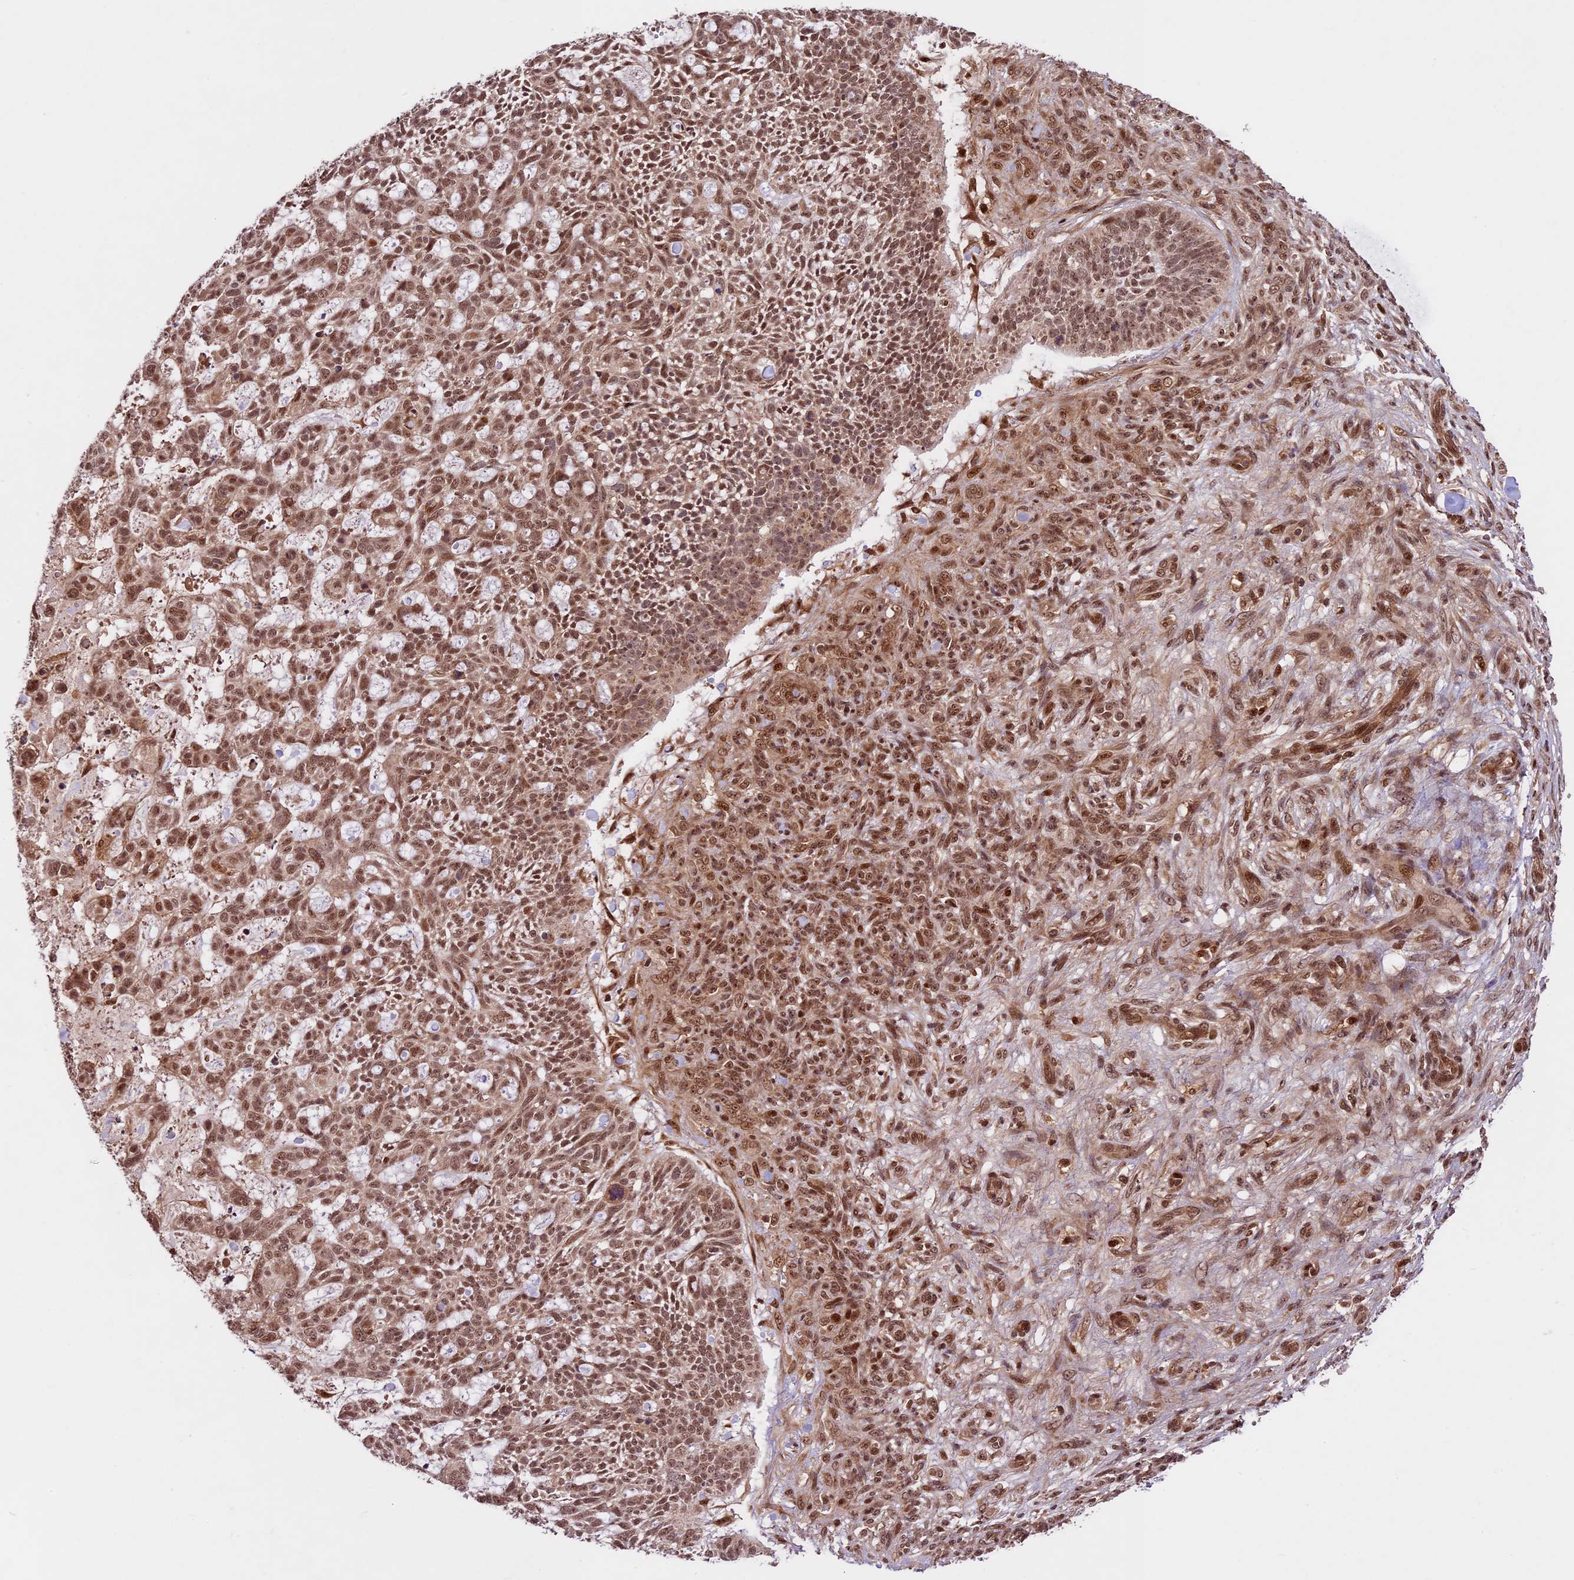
{"staining": {"intensity": "moderate", "quantity": ">75%", "location": "cytoplasmic/membranous,nuclear"}, "tissue": "skin cancer", "cell_type": "Tumor cells", "image_type": "cancer", "snomed": [{"axis": "morphology", "description": "Basal cell carcinoma"}, {"axis": "topography", "description": "Skin"}], "caption": "Protein expression analysis of skin cancer (basal cell carcinoma) displays moderate cytoplasmic/membranous and nuclear positivity in about >75% of tumor cells.", "gene": "DHX38", "patient": {"sex": "male", "age": 88}}